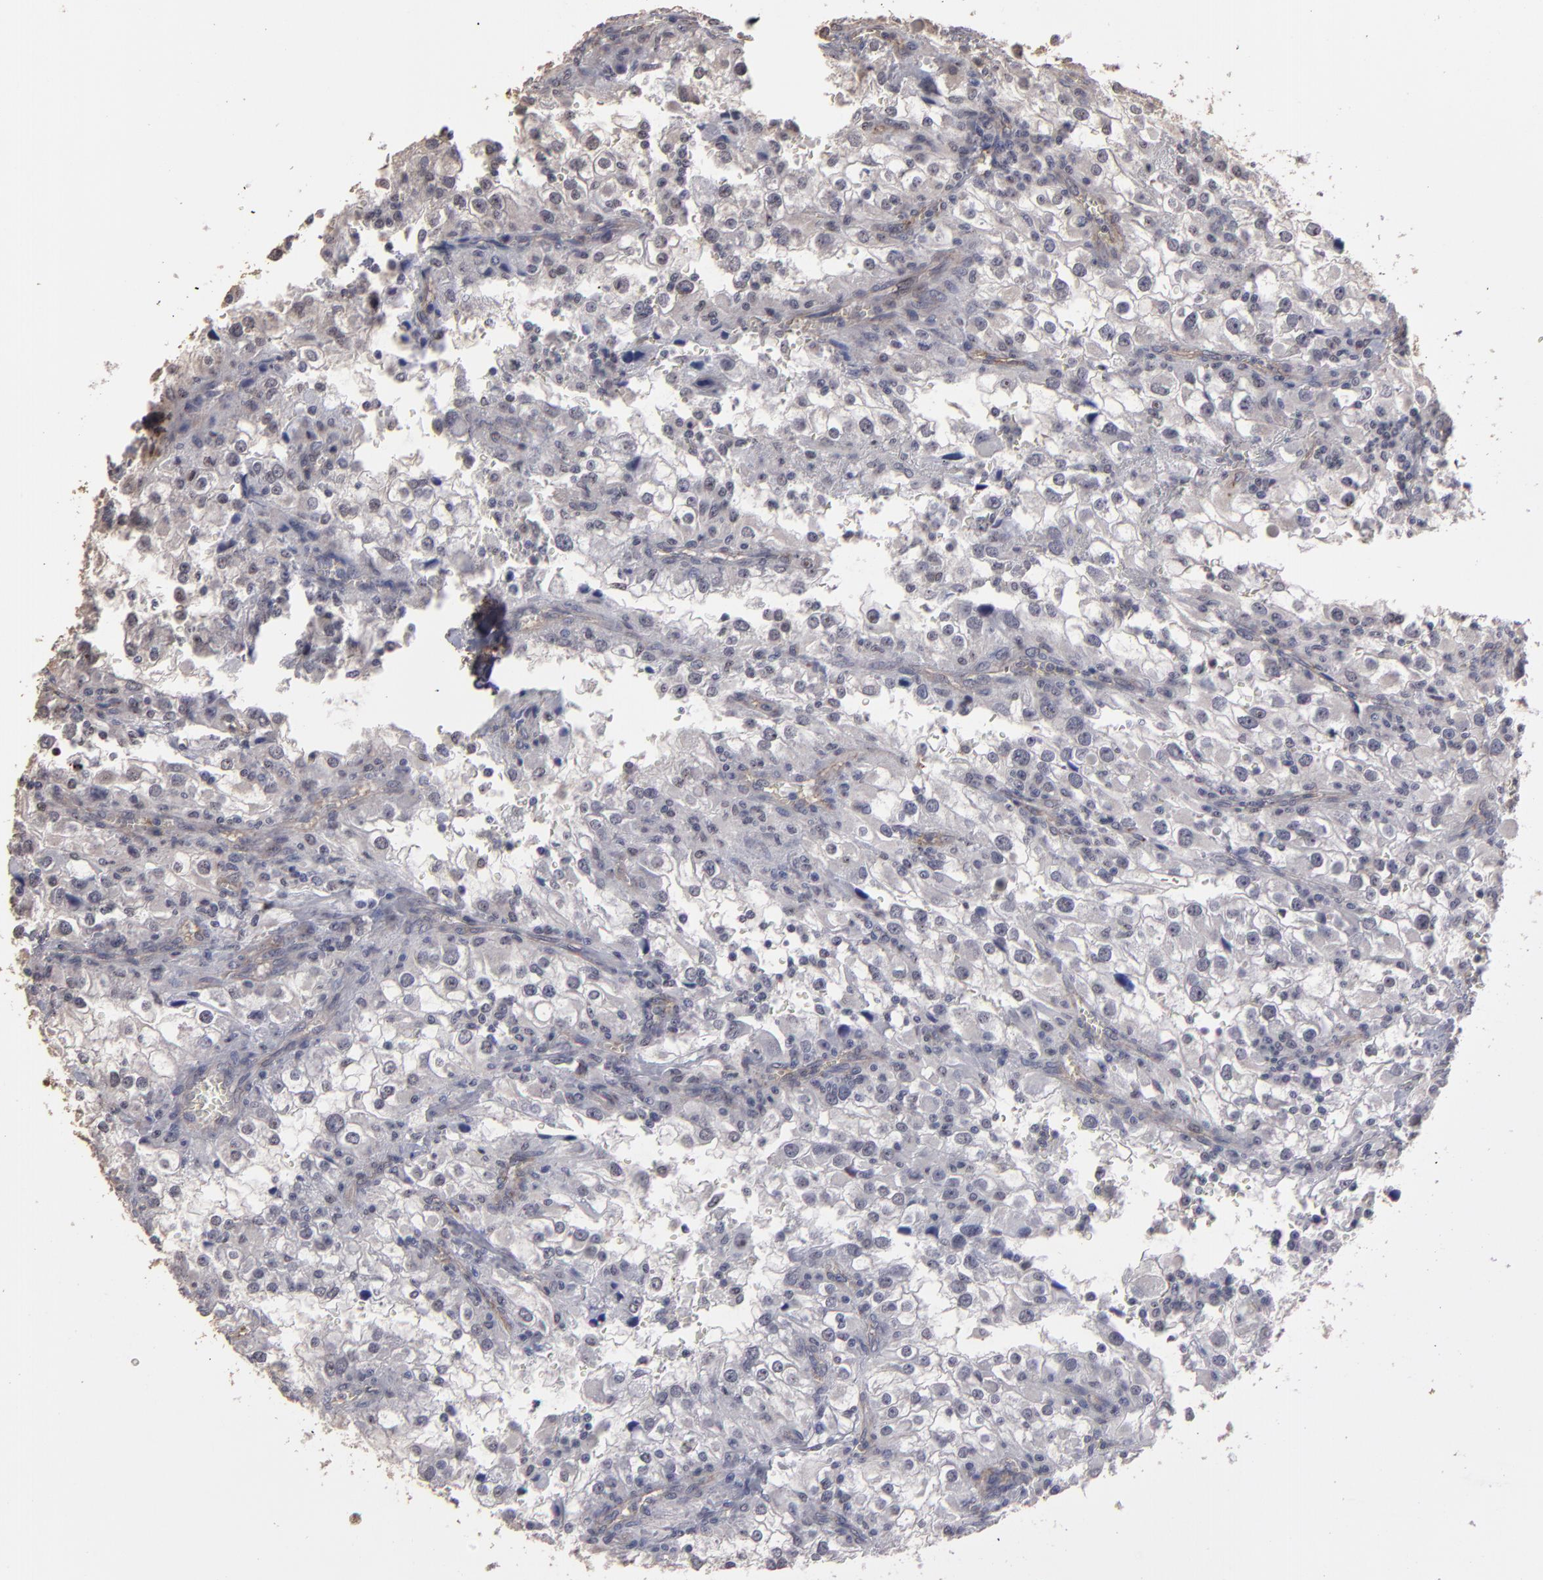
{"staining": {"intensity": "negative", "quantity": "none", "location": "none"}, "tissue": "renal cancer", "cell_type": "Tumor cells", "image_type": "cancer", "snomed": [{"axis": "morphology", "description": "Adenocarcinoma, NOS"}, {"axis": "topography", "description": "Kidney"}], "caption": "A high-resolution image shows immunohistochemistry (IHC) staining of adenocarcinoma (renal), which shows no significant staining in tumor cells.", "gene": "CD55", "patient": {"sex": "female", "age": 52}}